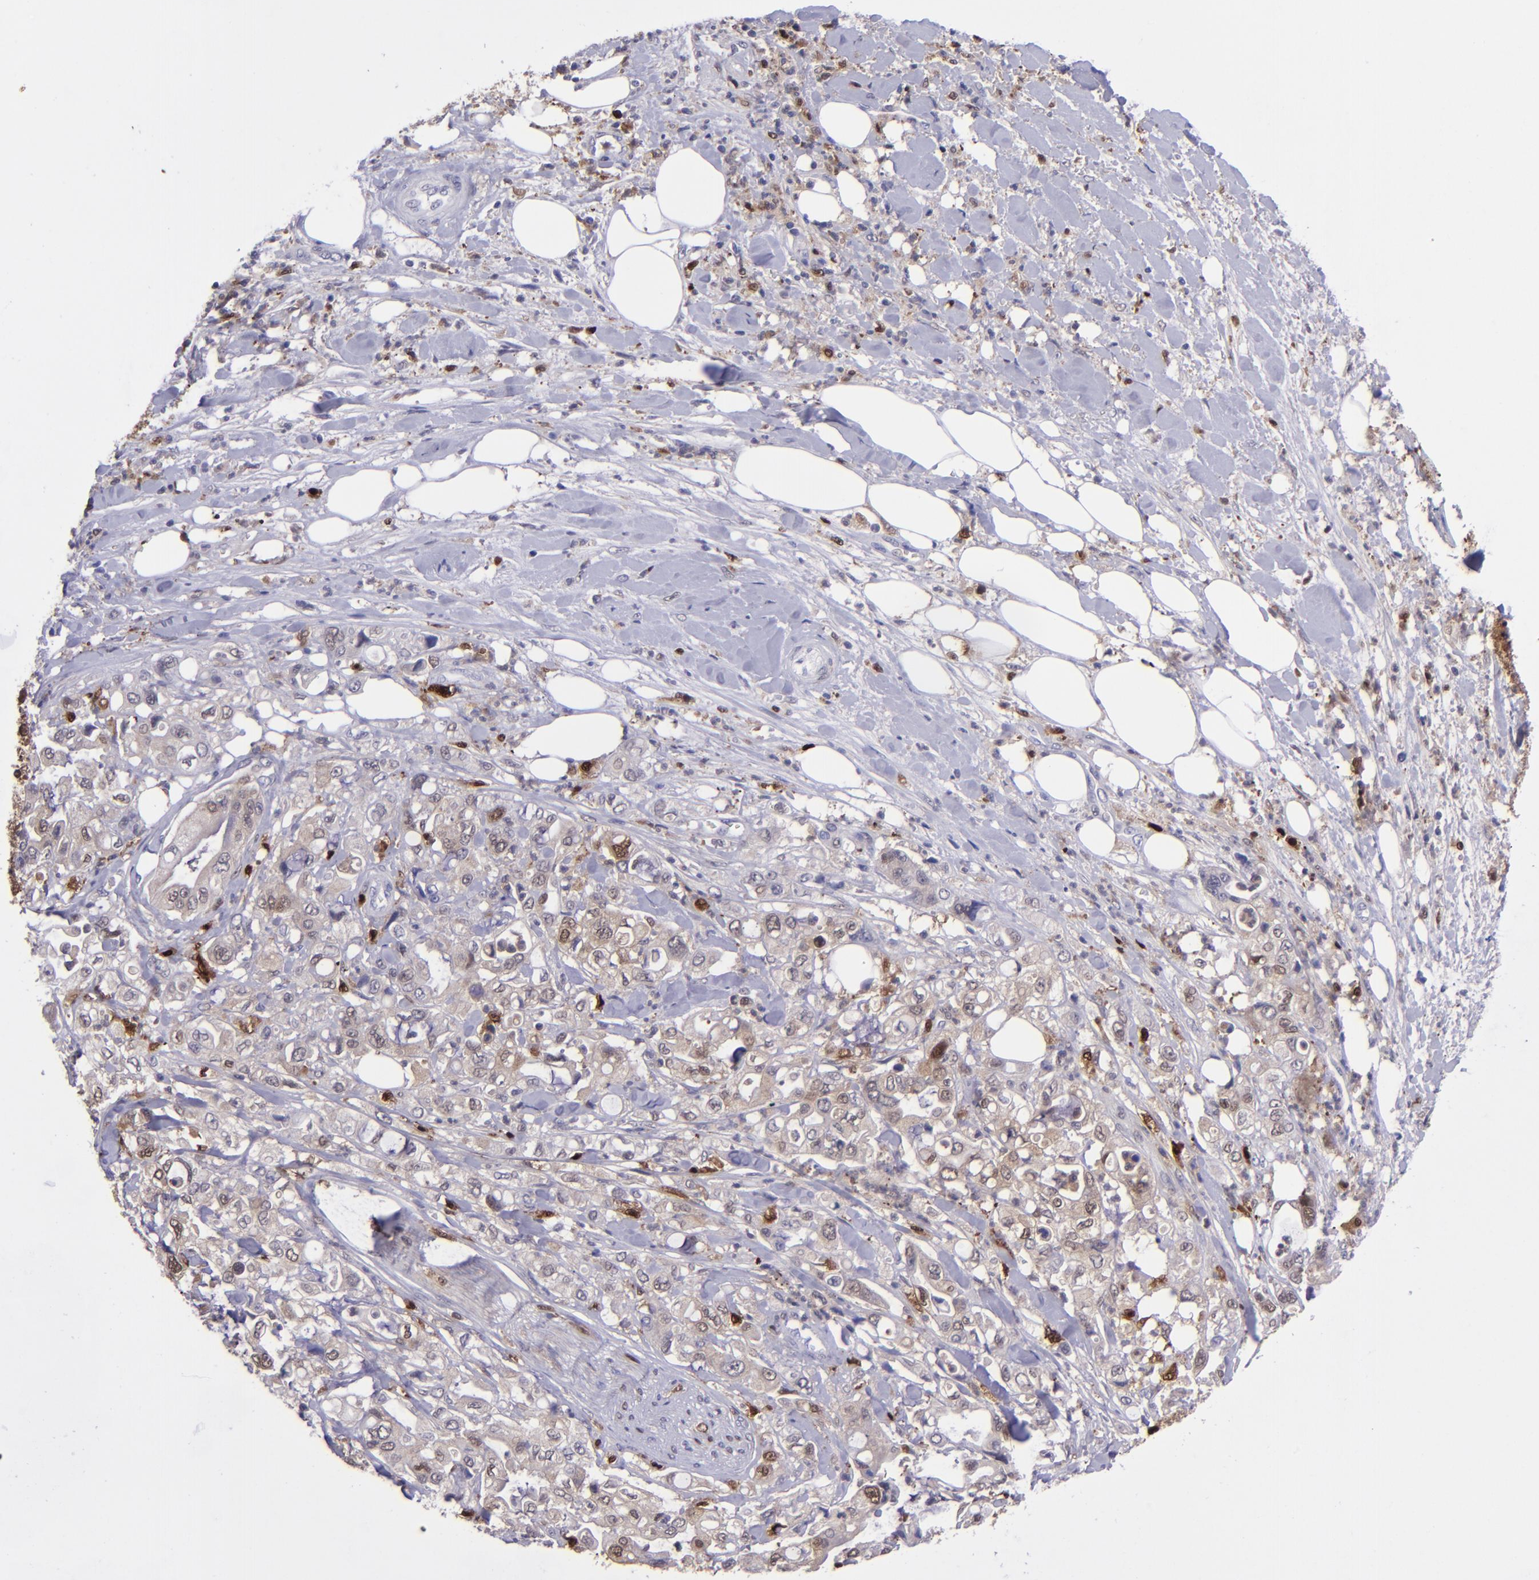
{"staining": {"intensity": "moderate", "quantity": "25%-75%", "location": "cytoplasmic/membranous,nuclear"}, "tissue": "pancreatic cancer", "cell_type": "Tumor cells", "image_type": "cancer", "snomed": [{"axis": "morphology", "description": "Adenocarcinoma, NOS"}, {"axis": "topography", "description": "Pancreas"}], "caption": "Immunohistochemistry (DAB (3,3'-diaminobenzidine)) staining of human pancreatic adenocarcinoma reveals moderate cytoplasmic/membranous and nuclear protein expression in about 25%-75% of tumor cells.", "gene": "TYMP", "patient": {"sex": "male", "age": 70}}